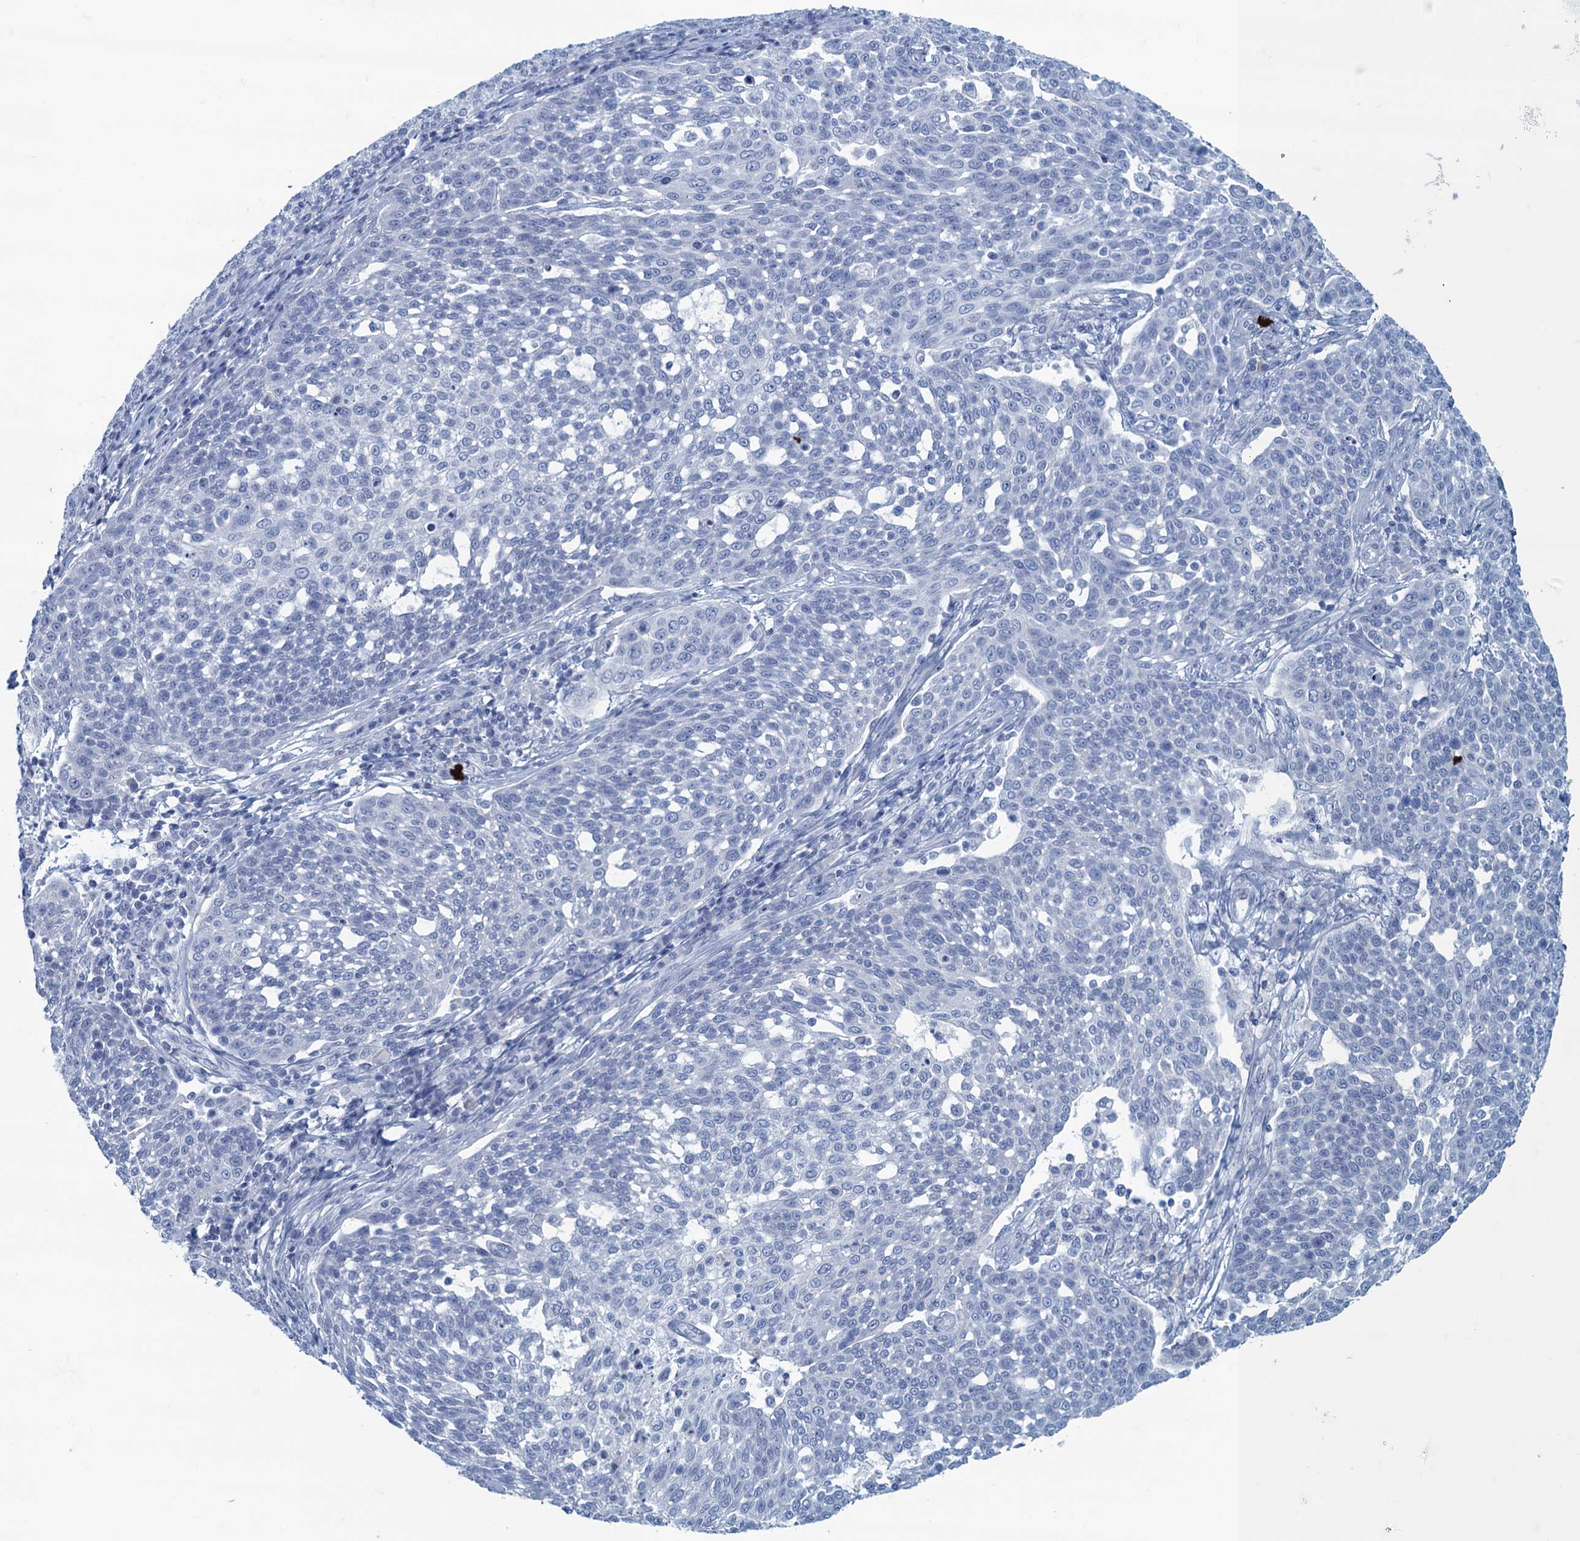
{"staining": {"intensity": "negative", "quantity": "none", "location": "none"}, "tissue": "cervical cancer", "cell_type": "Tumor cells", "image_type": "cancer", "snomed": [{"axis": "morphology", "description": "Squamous cell carcinoma, NOS"}, {"axis": "topography", "description": "Cervix"}], "caption": "Immunohistochemistry (IHC) of human squamous cell carcinoma (cervical) displays no expression in tumor cells.", "gene": "MAP1LC3A", "patient": {"sex": "female", "age": 34}}